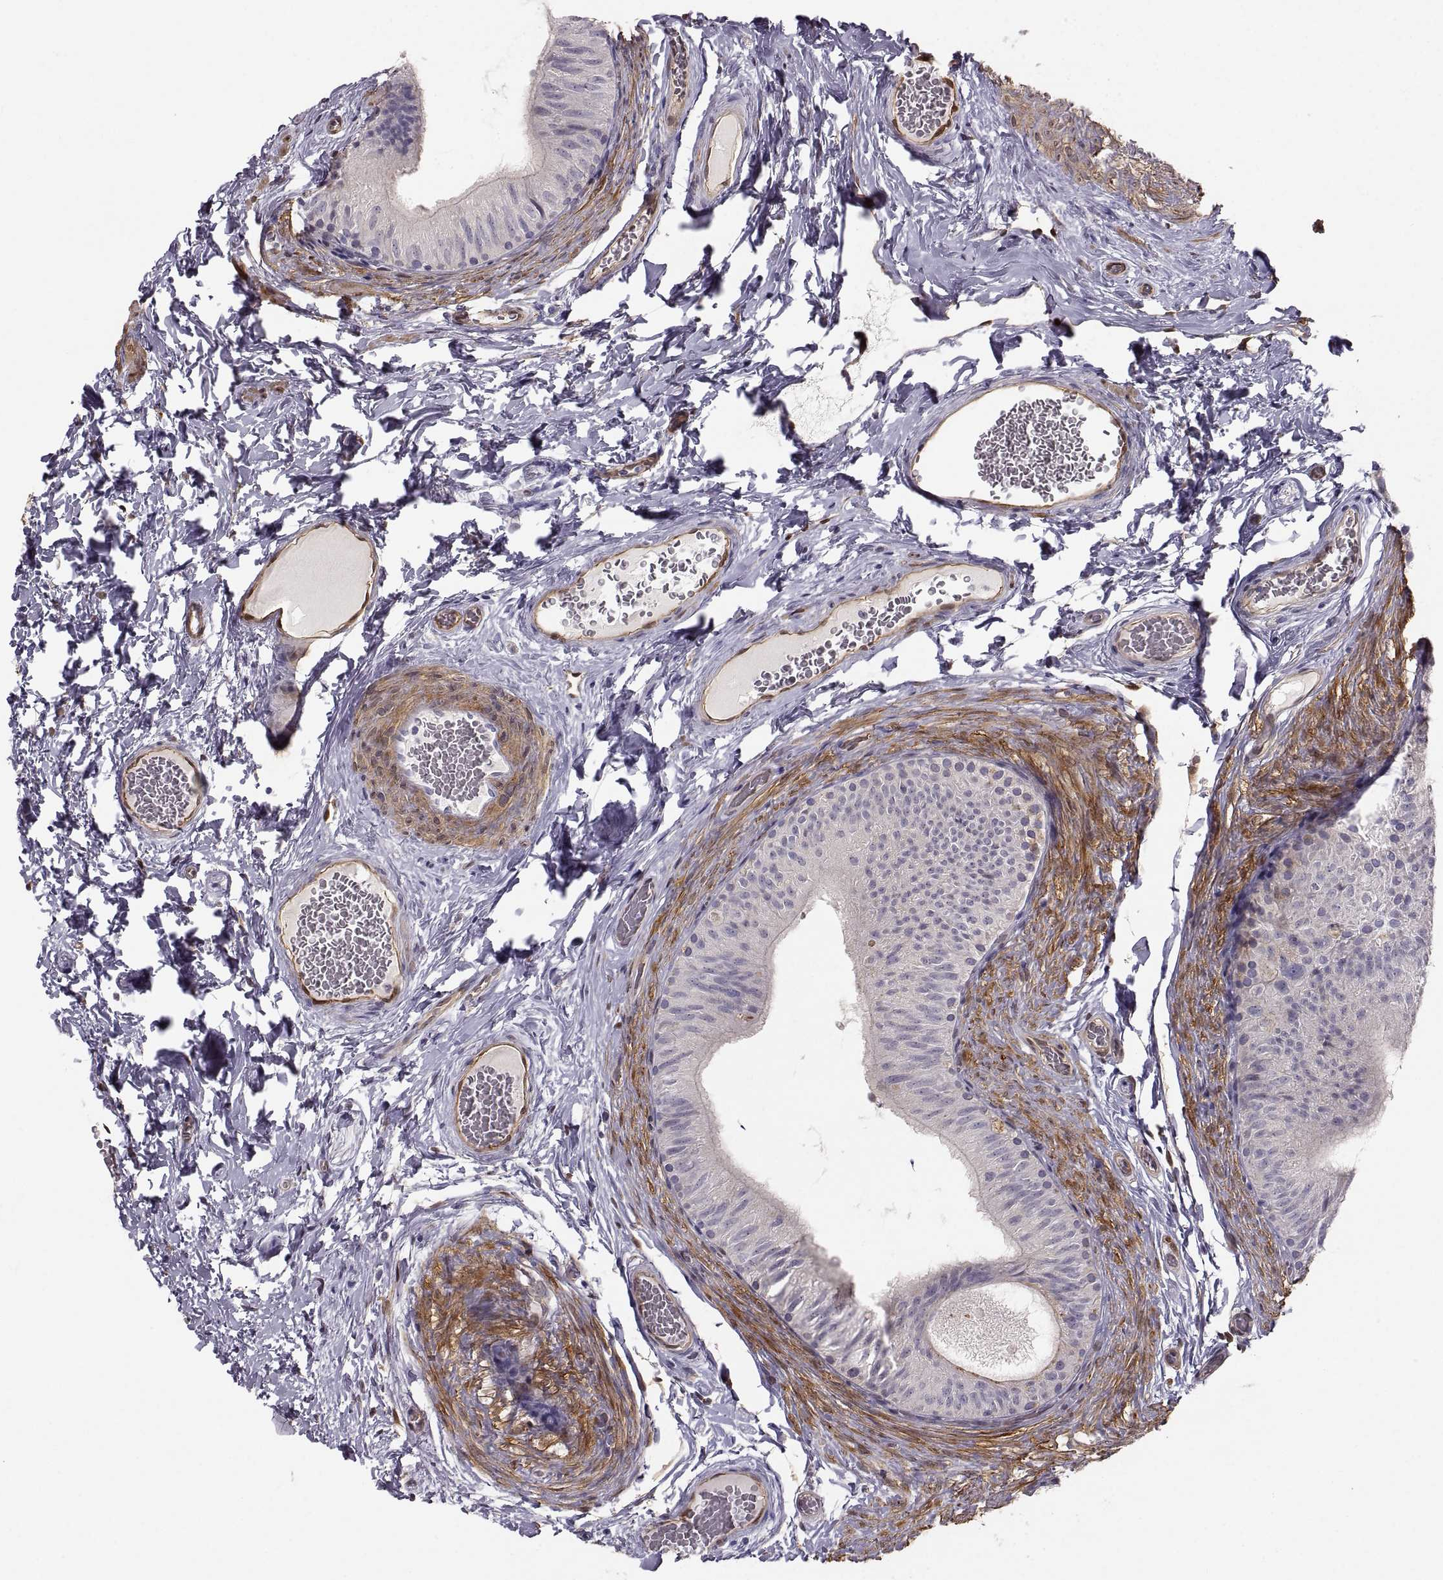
{"staining": {"intensity": "negative", "quantity": "none", "location": "none"}, "tissue": "epididymis", "cell_type": "Glandular cells", "image_type": "normal", "snomed": [{"axis": "morphology", "description": "Normal tissue, NOS"}, {"axis": "topography", "description": "Epididymis"}, {"axis": "topography", "description": "Vas deferens"}], "caption": "Immunohistochemistry (IHC) micrograph of benign human epididymis stained for a protein (brown), which demonstrates no staining in glandular cells. Nuclei are stained in blue.", "gene": "PGM5", "patient": {"sex": "male", "age": 23}}